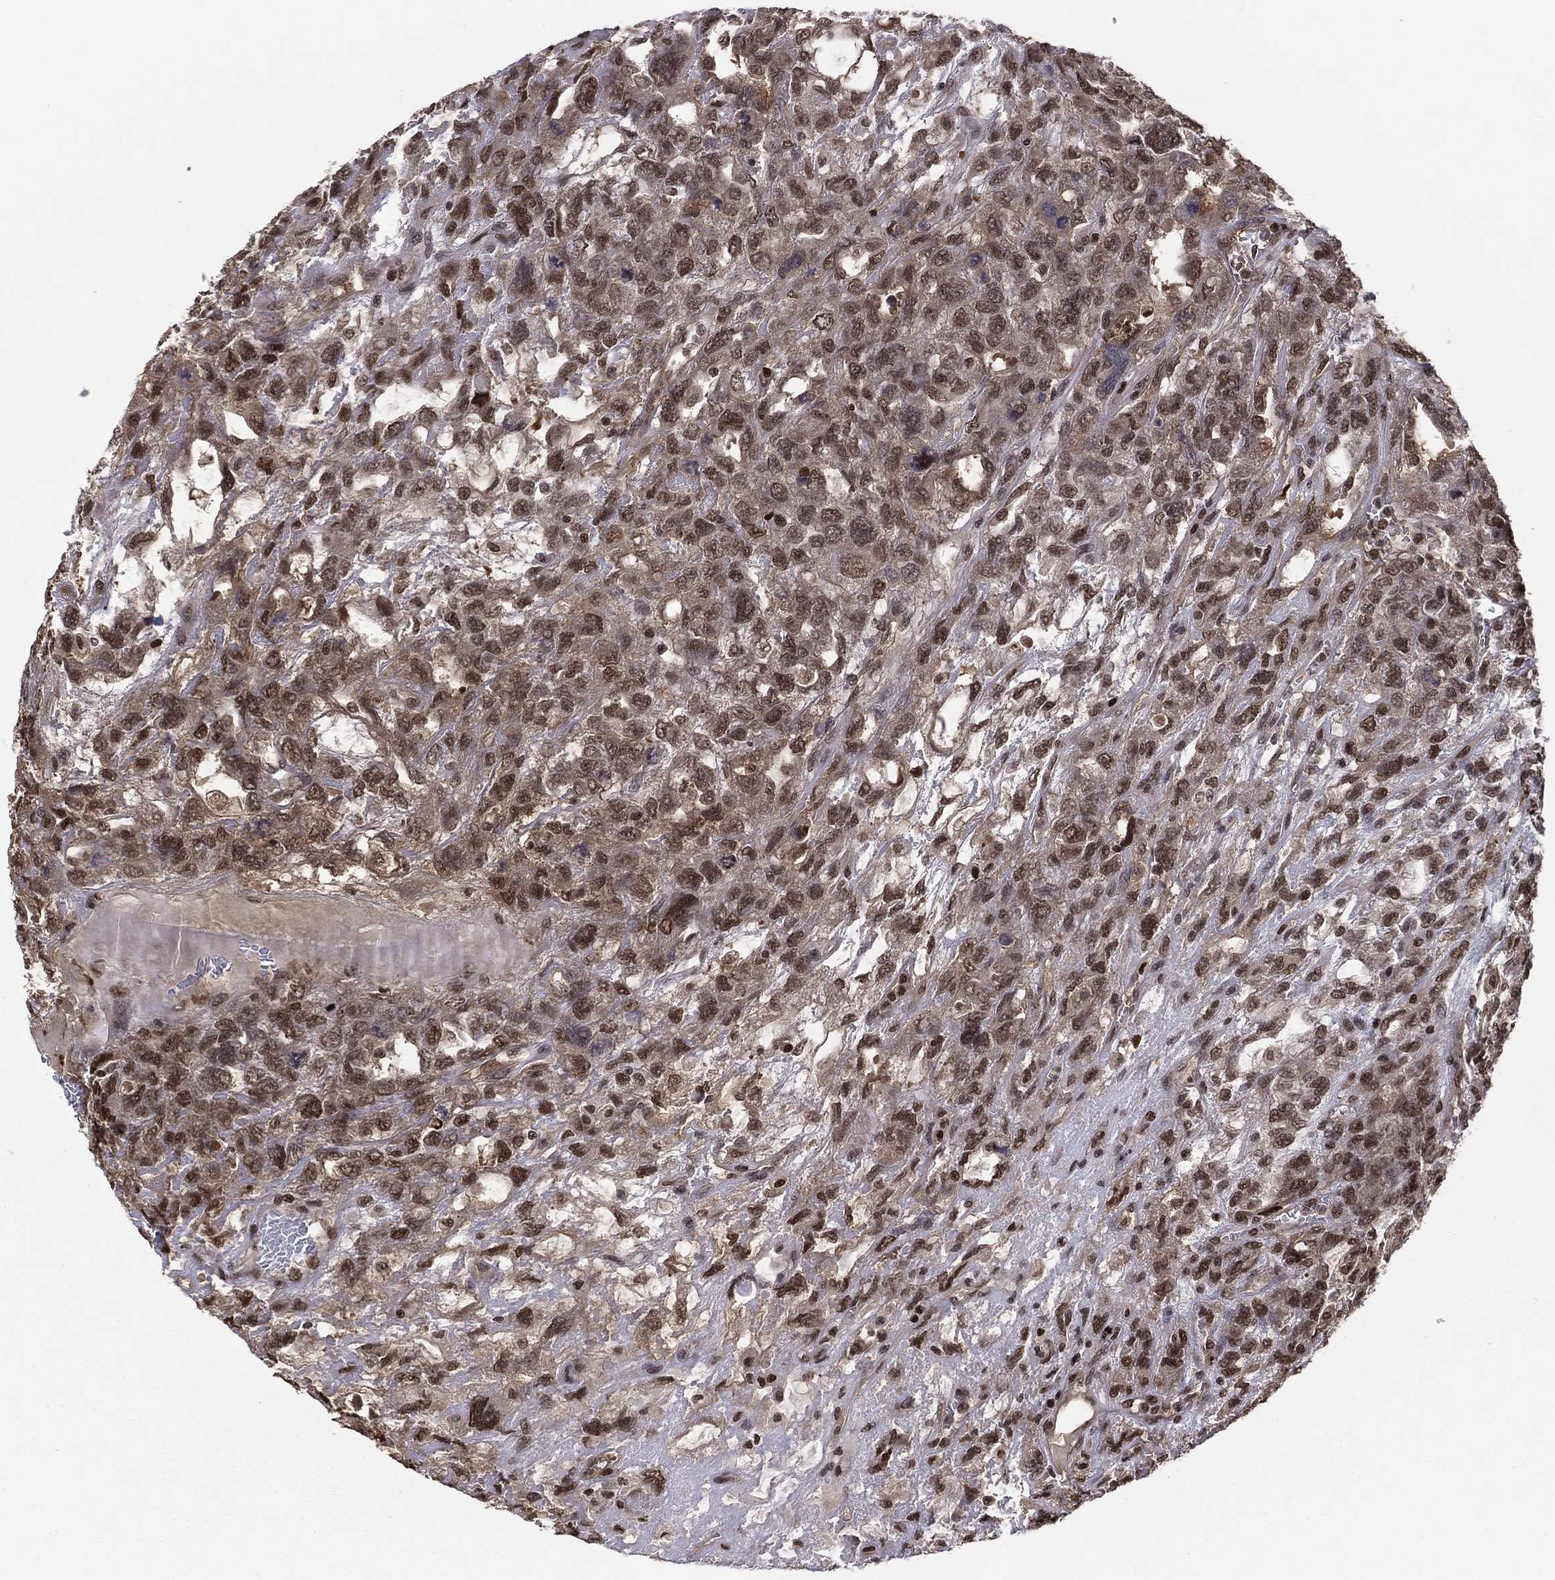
{"staining": {"intensity": "strong", "quantity": "25%-75%", "location": "nuclear"}, "tissue": "testis cancer", "cell_type": "Tumor cells", "image_type": "cancer", "snomed": [{"axis": "morphology", "description": "Seminoma, NOS"}, {"axis": "topography", "description": "Testis"}], "caption": "This is a histology image of immunohistochemistry staining of testis seminoma, which shows strong expression in the nuclear of tumor cells.", "gene": "PSMA1", "patient": {"sex": "male", "age": 52}}